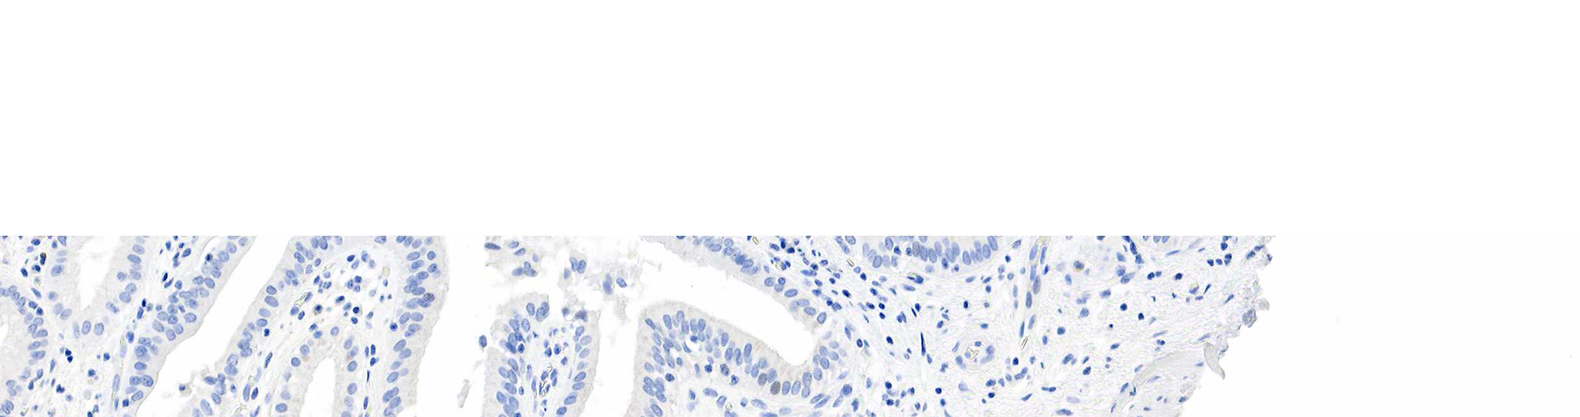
{"staining": {"intensity": "negative", "quantity": "none", "location": "none"}, "tissue": "gallbladder", "cell_type": "Glandular cells", "image_type": "normal", "snomed": [{"axis": "morphology", "description": "Normal tissue, NOS"}, {"axis": "topography", "description": "Gallbladder"}], "caption": "This image is of benign gallbladder stained with immunohistochemistry (IHC) to label a protein in brown with the nuclei are counter-stained blue. There is no staining in glandular cells. (IHC, brightfield microscopy, high magnification).", "gene": "SST", "patient": {"sex": "male", "age": 73}}